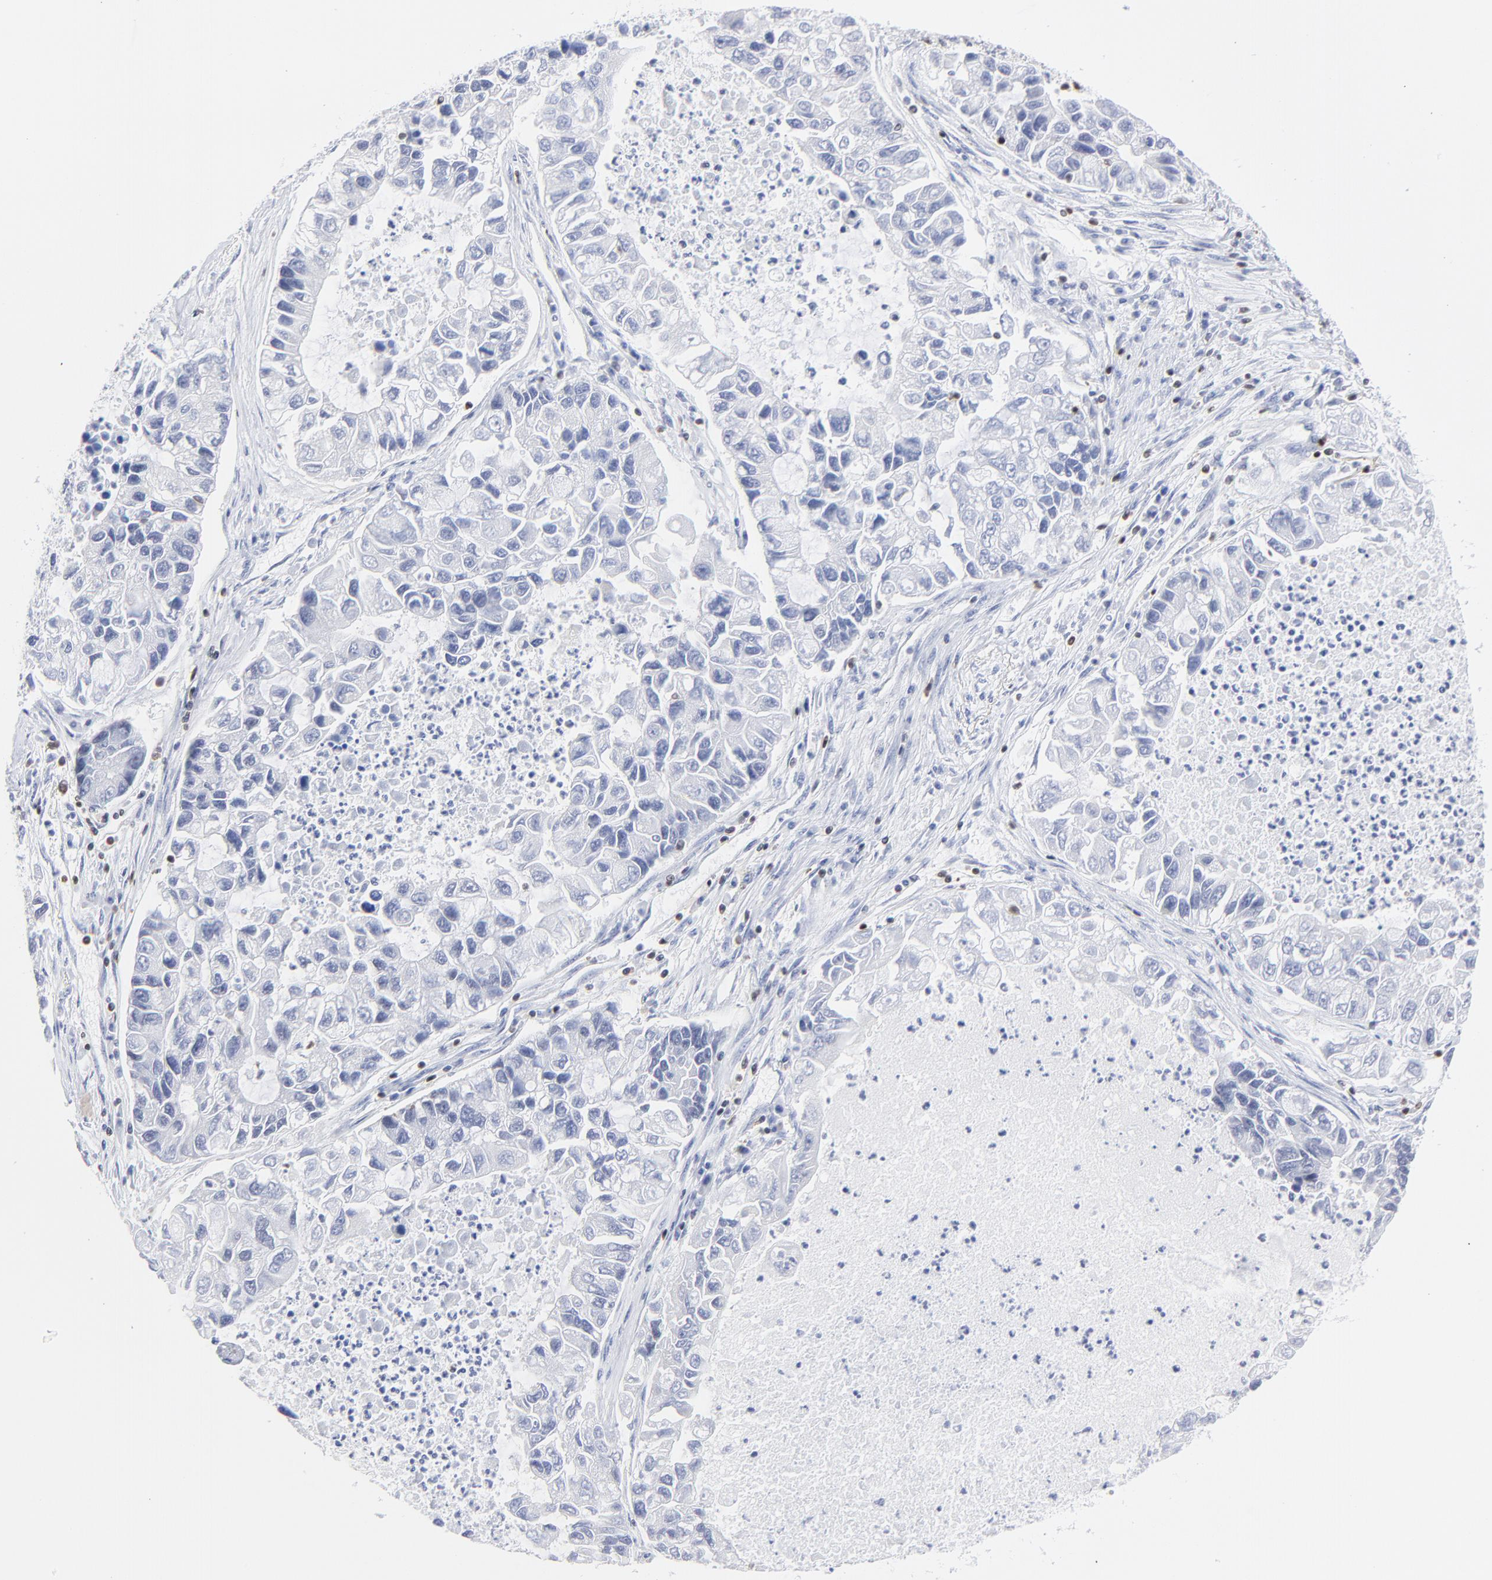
{"staining": {"intensity": "negative", "quantity": "none", "location": "none"}, "tissue": "lung cancer", "cell_type": "Tumor cells", "image_type": "cancer", "snomed": [{"axis": "morphology", "description": "Adenocarcinoma, NOS"}, {"axis": "topography", "description": "Lung"}], "caption": "This is a micrograph of immunohistochemistry (IHC) staining of lung adenocarcinoma, which shows no positivity in tumor cells.", "gene": "ZAP70", "patient": {"sex": "female", "age": 51}}